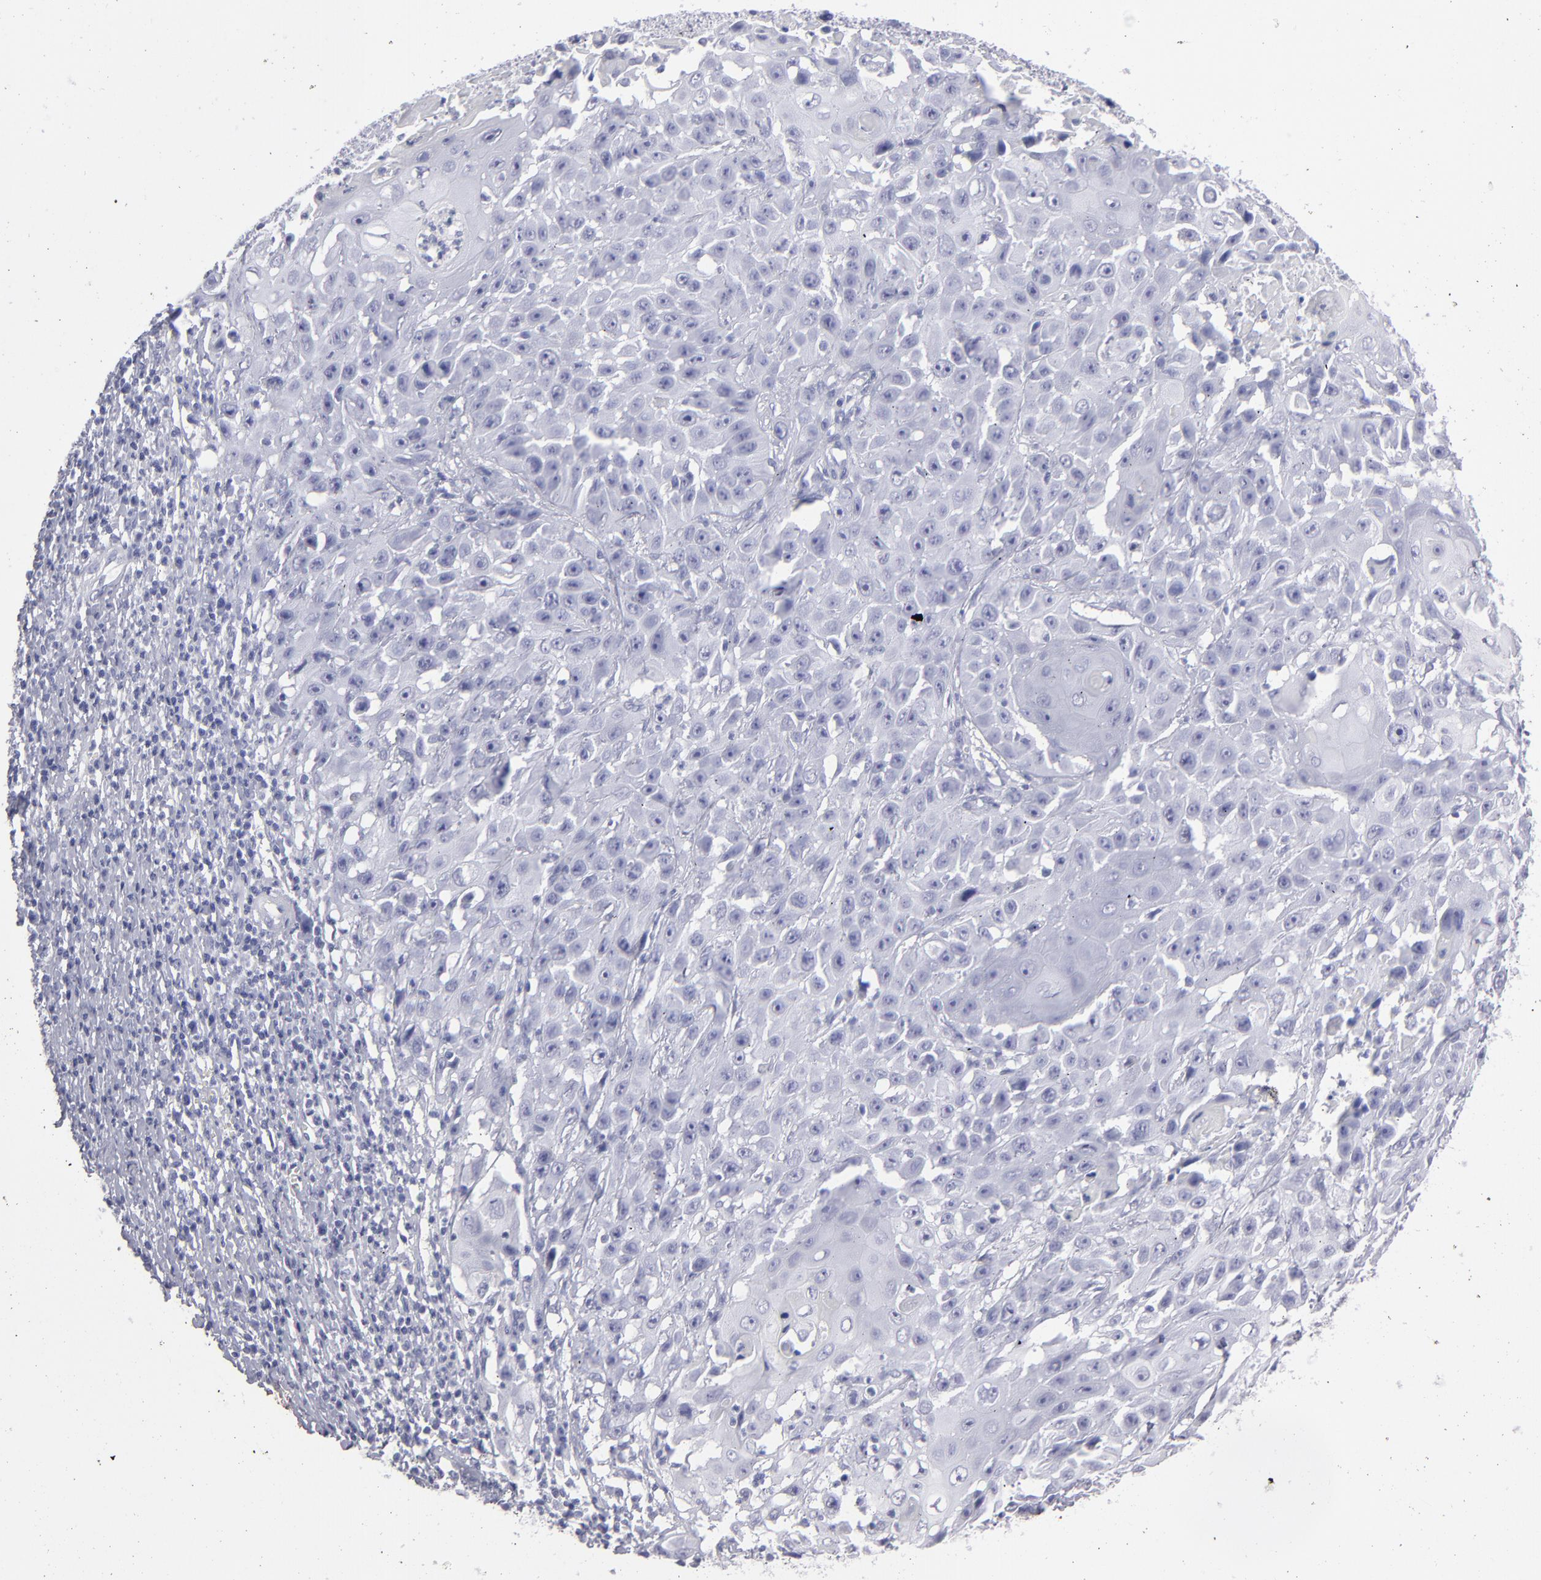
{"staining": {"intensity": "negative", "quantity": "none", "location": "none"}, "tissue": "cervical cancer", "cell_type": "Tumor cells", "image_type": "cancer", "snomed": [{"axis": "morphology", "description": "Squamous cell carcinoma, NOS"}, {"axis": "topography", "description": "Cervix"}], "caption": "DAB immunohistochemical staining of human cervical squamous cell carcinoma displays no significant staining in tumor cells.", "gene": "ALDOB", "patient": {"sex": "female", "age": 39}}